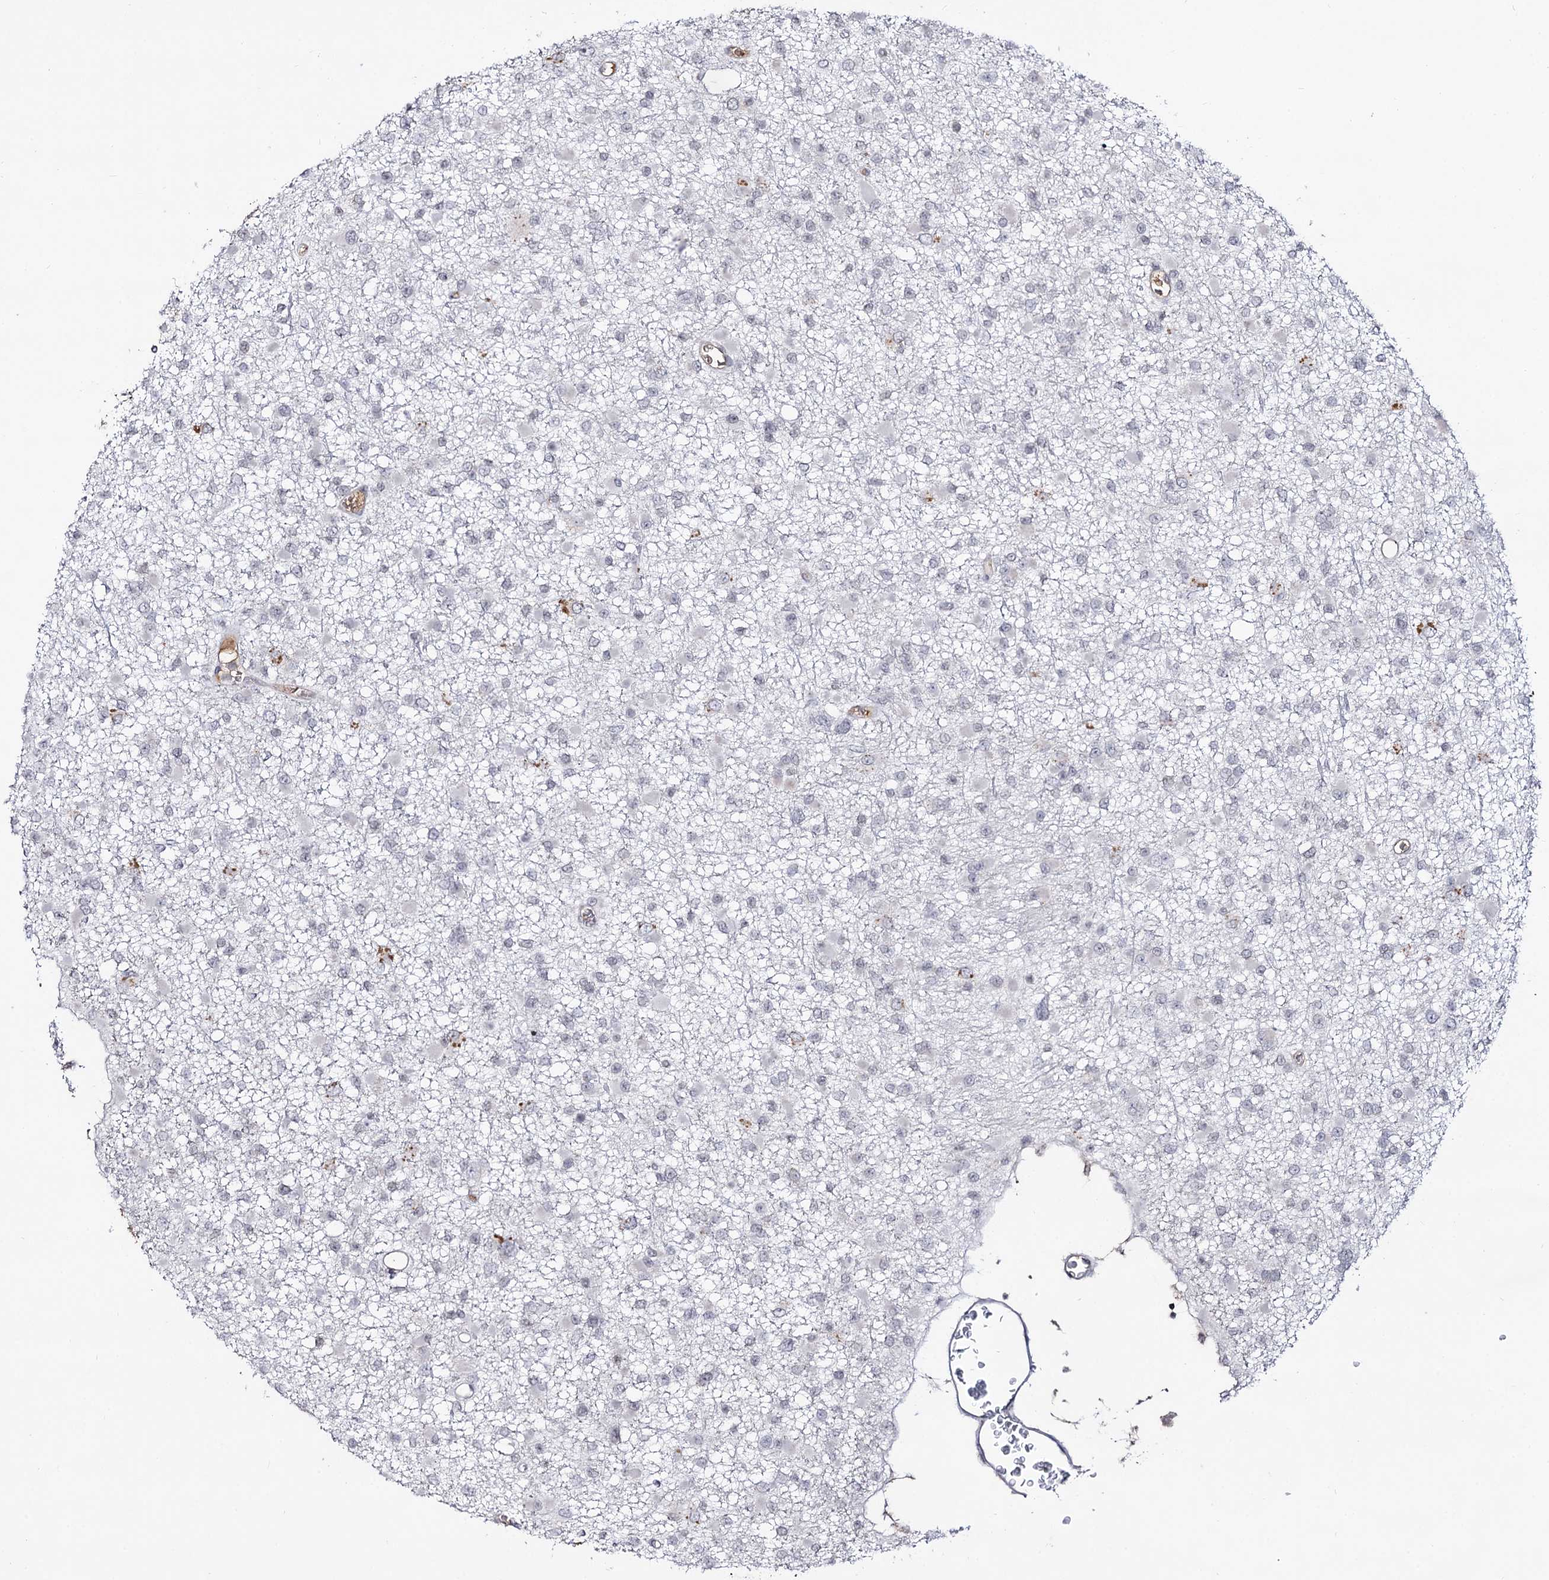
{"staining": {"intensity": "negative", "quantity": "none", "location": "none"}, "tissue": "glioma", "cell_type": "Tumor cells", "image_type": "cancer", "snomed": [{"axis": "morphology", "description": "Glioma, malignant, Low grade"}, {"axis": "topography", "description": "Brain"}], "caption": "A photomicrograph of human malignant glioma (low-grade) is negative for staining in tumor cells.", "gene": "PLIN1", "patient": {"sex": "female", "age": 22}}